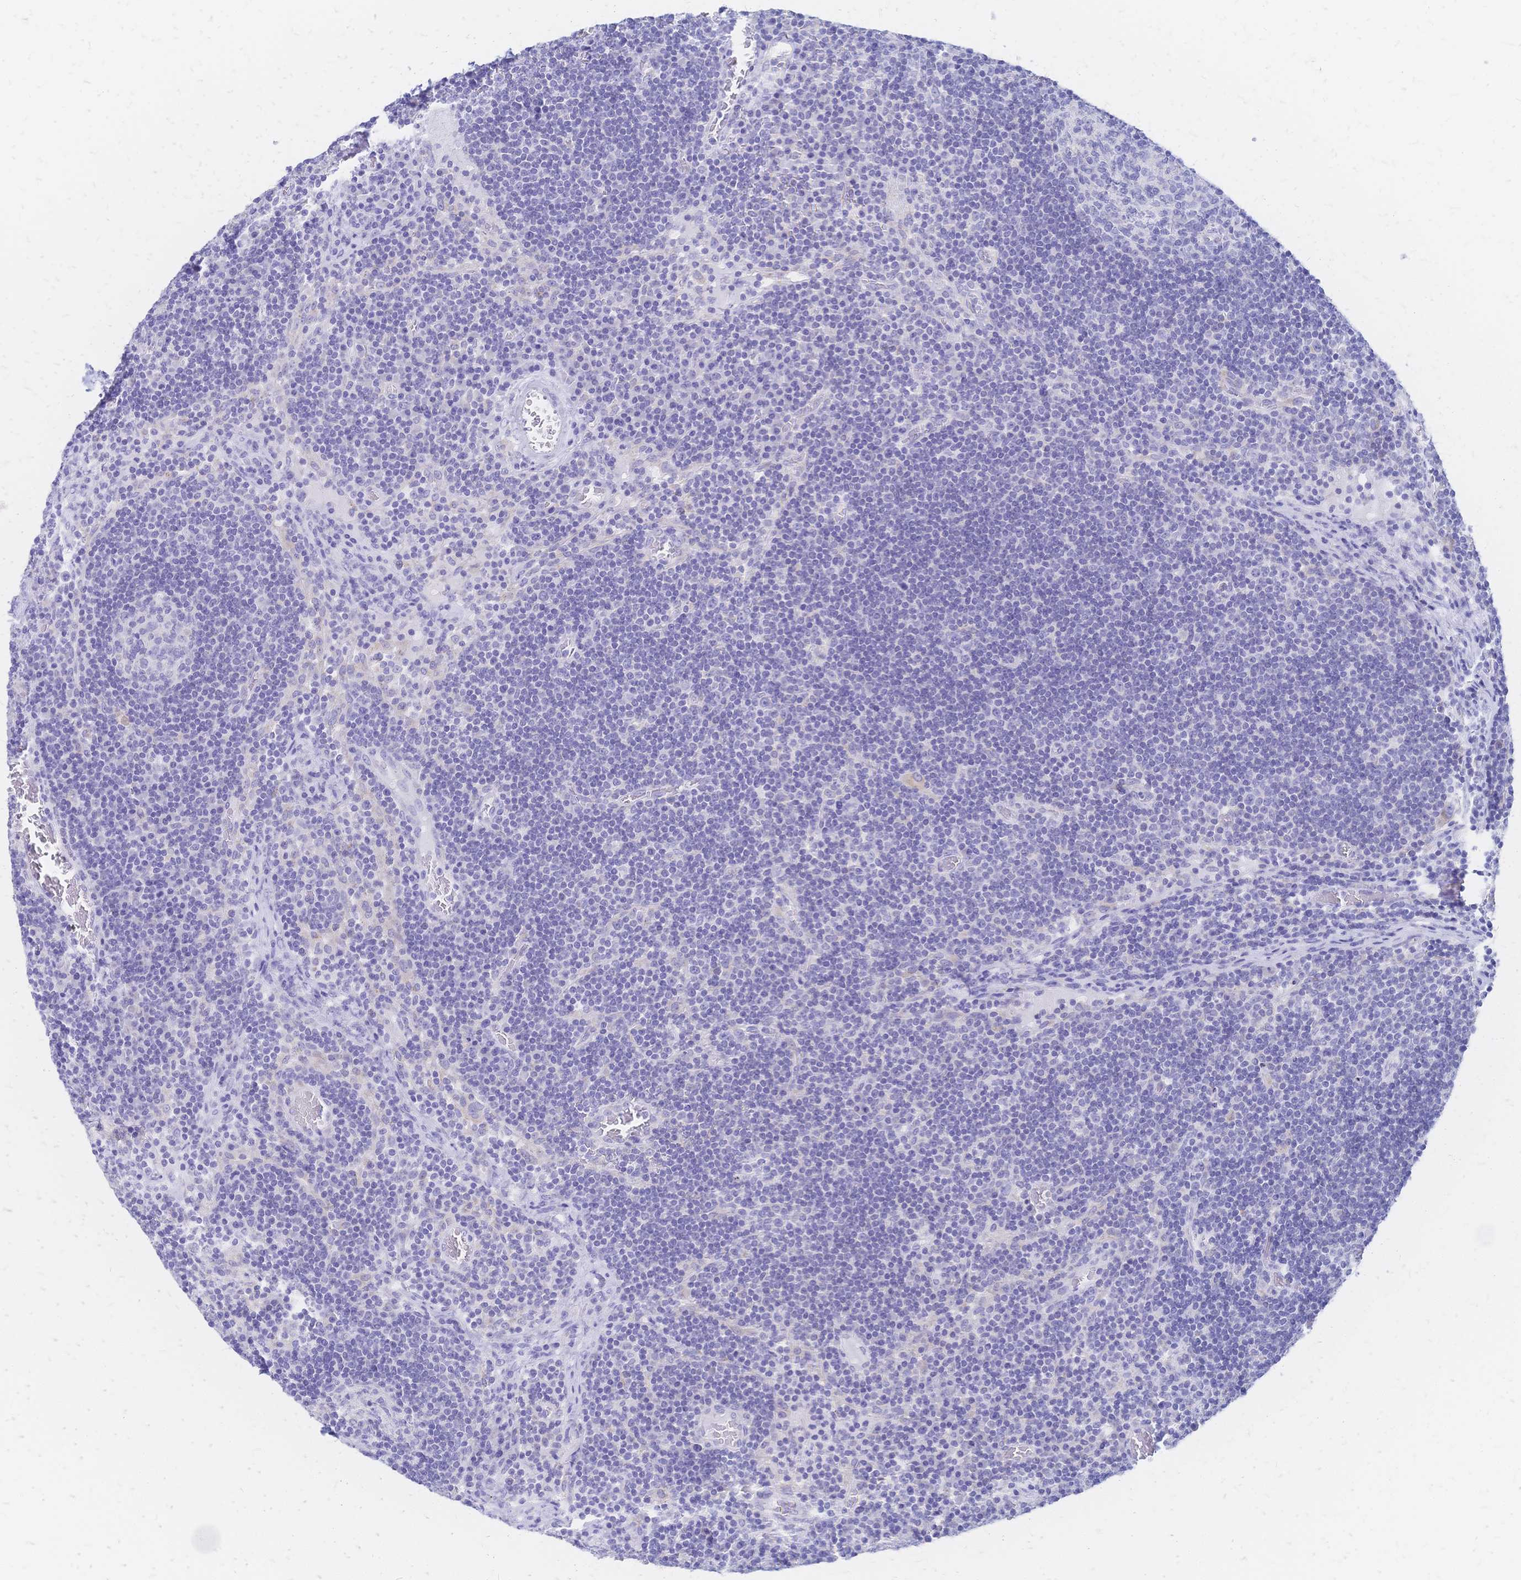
{"staining": {"intensity": "negative", "quantity": "none", "location": "none"}, "tissue": "lymph node", "cell_type": "Germinal center cells", "image_type": "normal", "snomed": [{"axis": "morphology", "description": "Normal tissue, NOS"}, {"axis": "topography", "description": "Lymph node"}], "caption": "A high-resolution image shows immunohistochemistry staining of normal lymph node, which displays no significant positivity in germinal center cells.", "gene": "SLC5A1", "patient": {"sex": "male", "age": 67}}